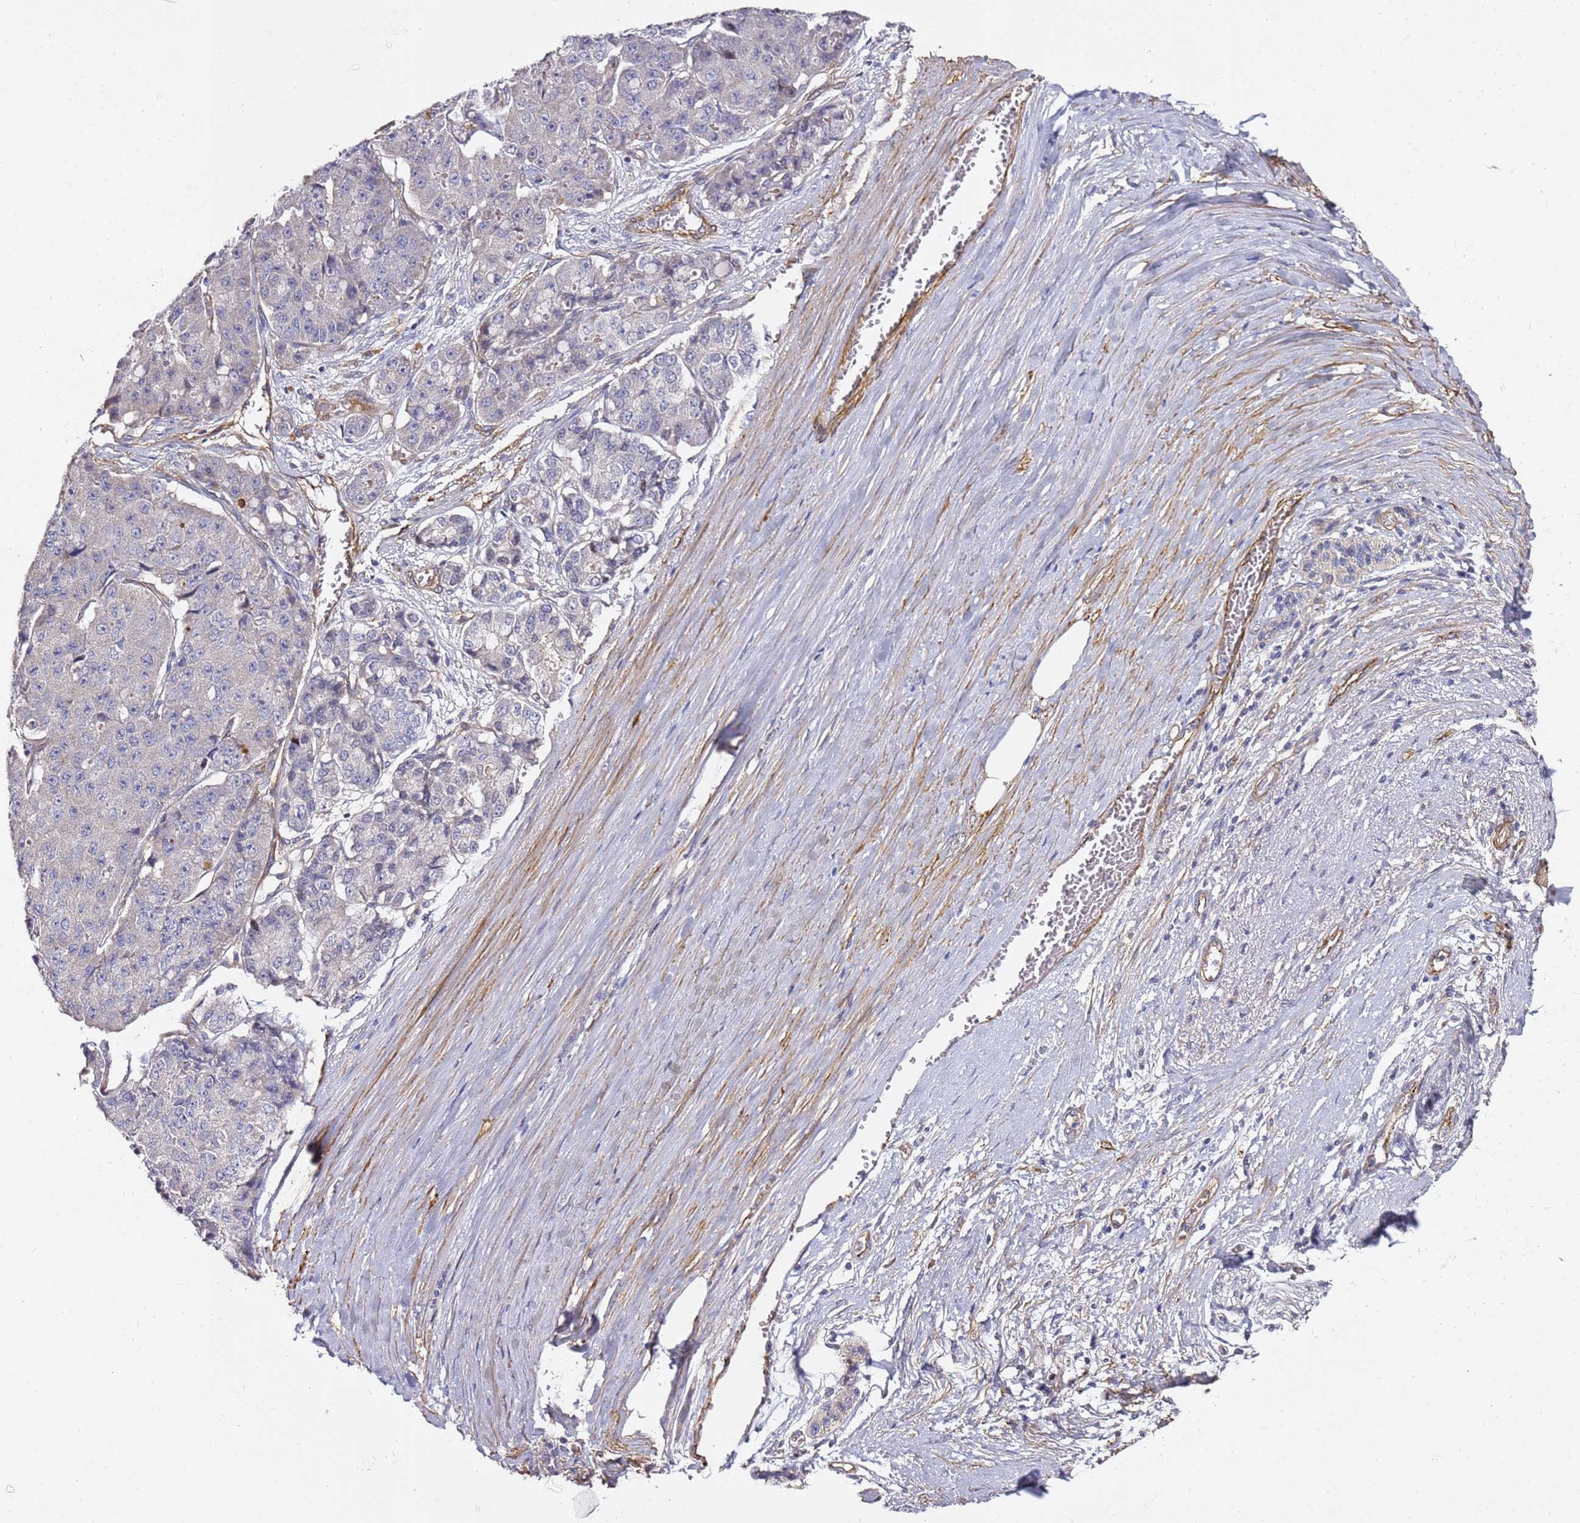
{"staining": {"intensity": "negative", "quantity": "none", "location": "none"}, "tissue": "pancreatic cancer", "cell_type": "Tumor cells", "image_type": "cancer", "snomed": [{"axis": "morphology", "description": "Adenocarcinoma, NOS"}, {"axis": "topography", "description": "Pancreas"}], "caption": "This micrograph is of pancreatic cancer (adenocarcinoma) stained with immunohistochemistry (IHC) to label a protein in brown with the nuclei are counter-stained blue. There is no staining in tumor cells.", "gene": "EPS8L1", "patient": {"sex": "male", "age": 50}}